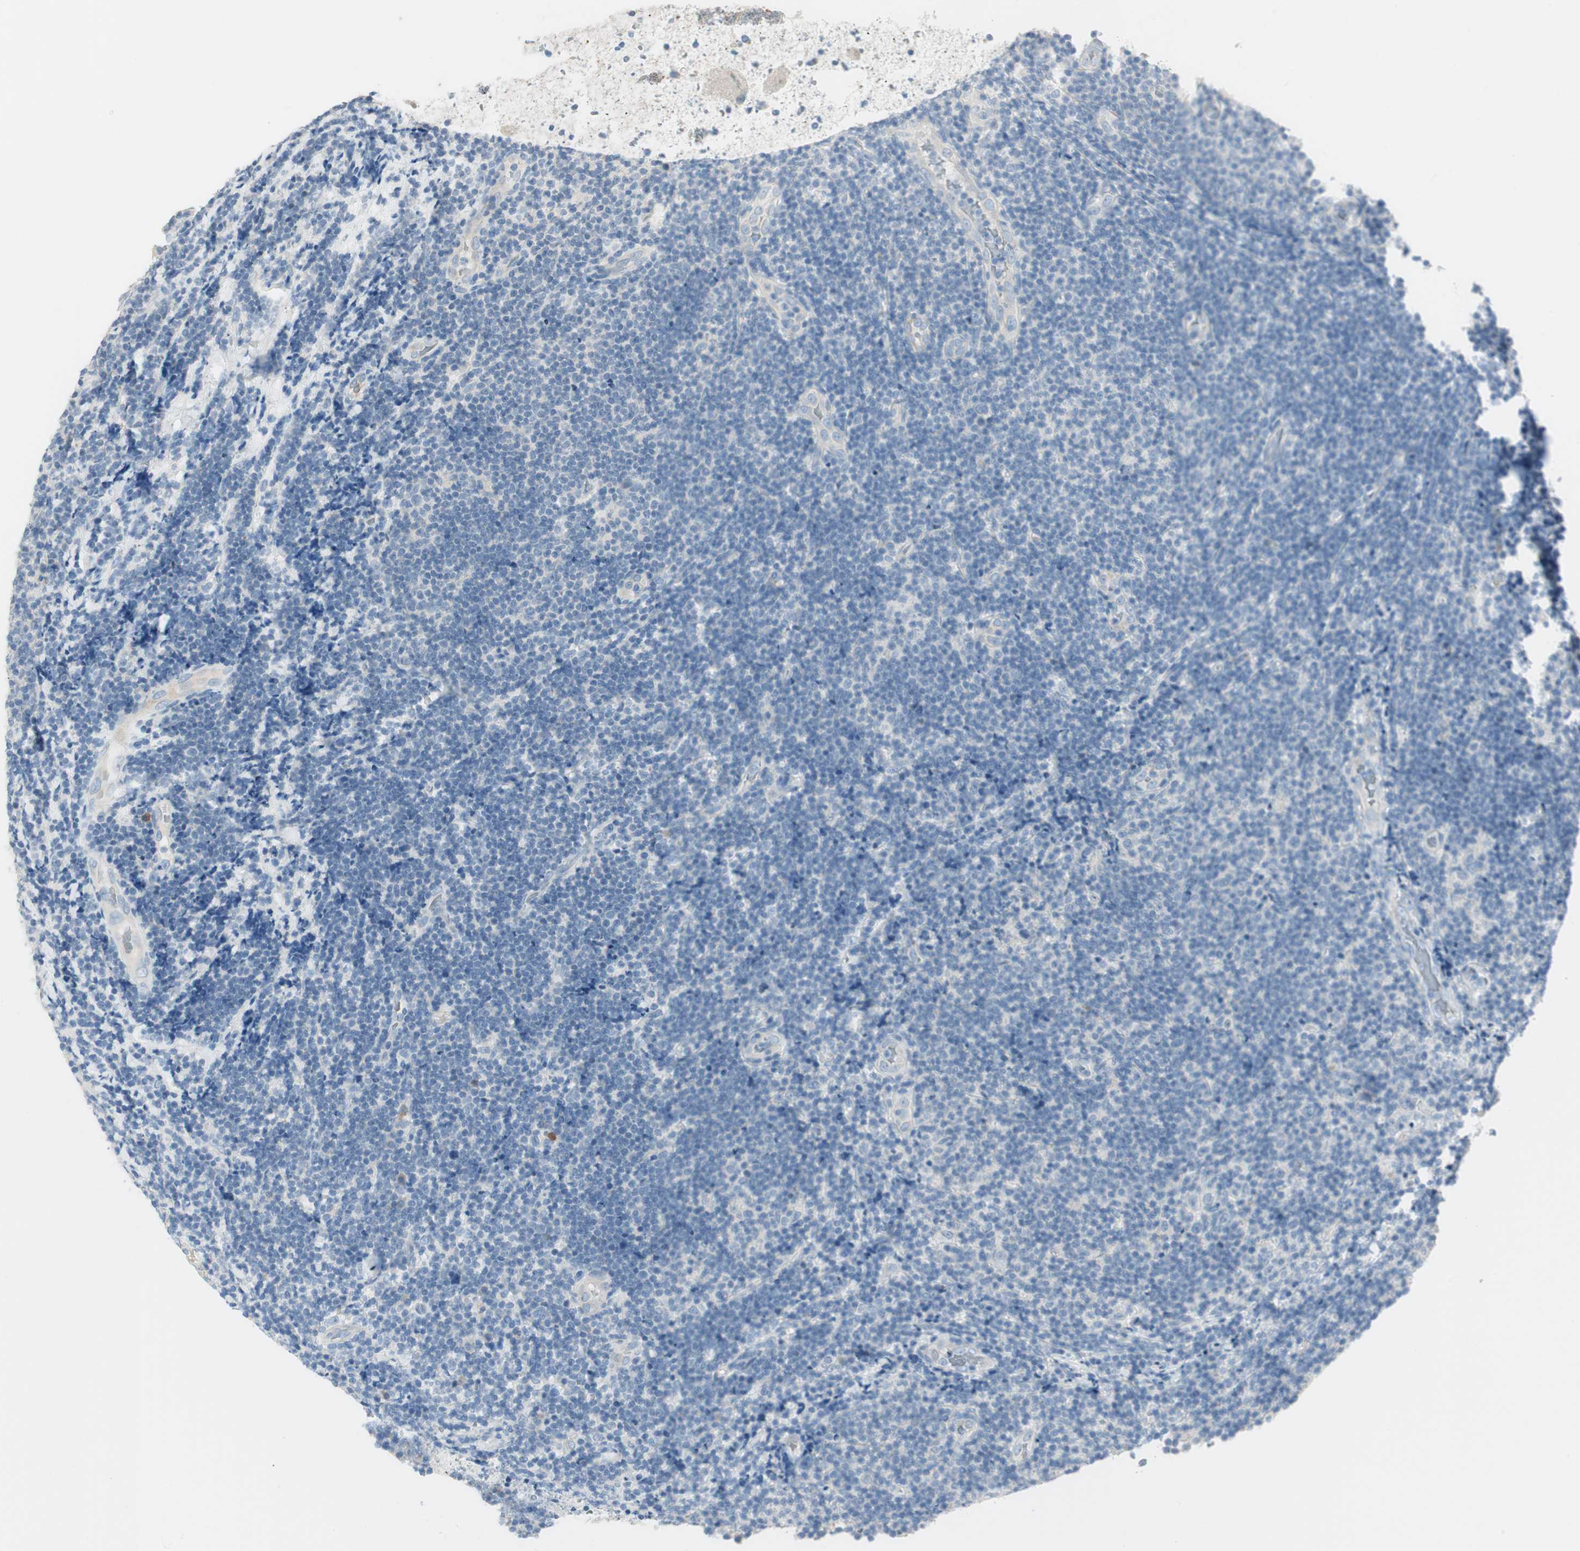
{"staining": {"intensity": "negative", "quantity": "none", "location": "none"}, "tissue": "lymphoma", "cell_type": "Tumor cells", "image_type": "cancer", "snomed": [{"axis": "morphology", "description": "Malignant lymphoma, non-Hodgkin's type, Low grade"}, {"axis": "topography", "description": "Lymph node"}], "caption": "Protein analysis of lymphoma demonstrates no significant positivity in tumor cells.", "gene": "SPINK4", "patient": {"sex": "male", "age": 83}}